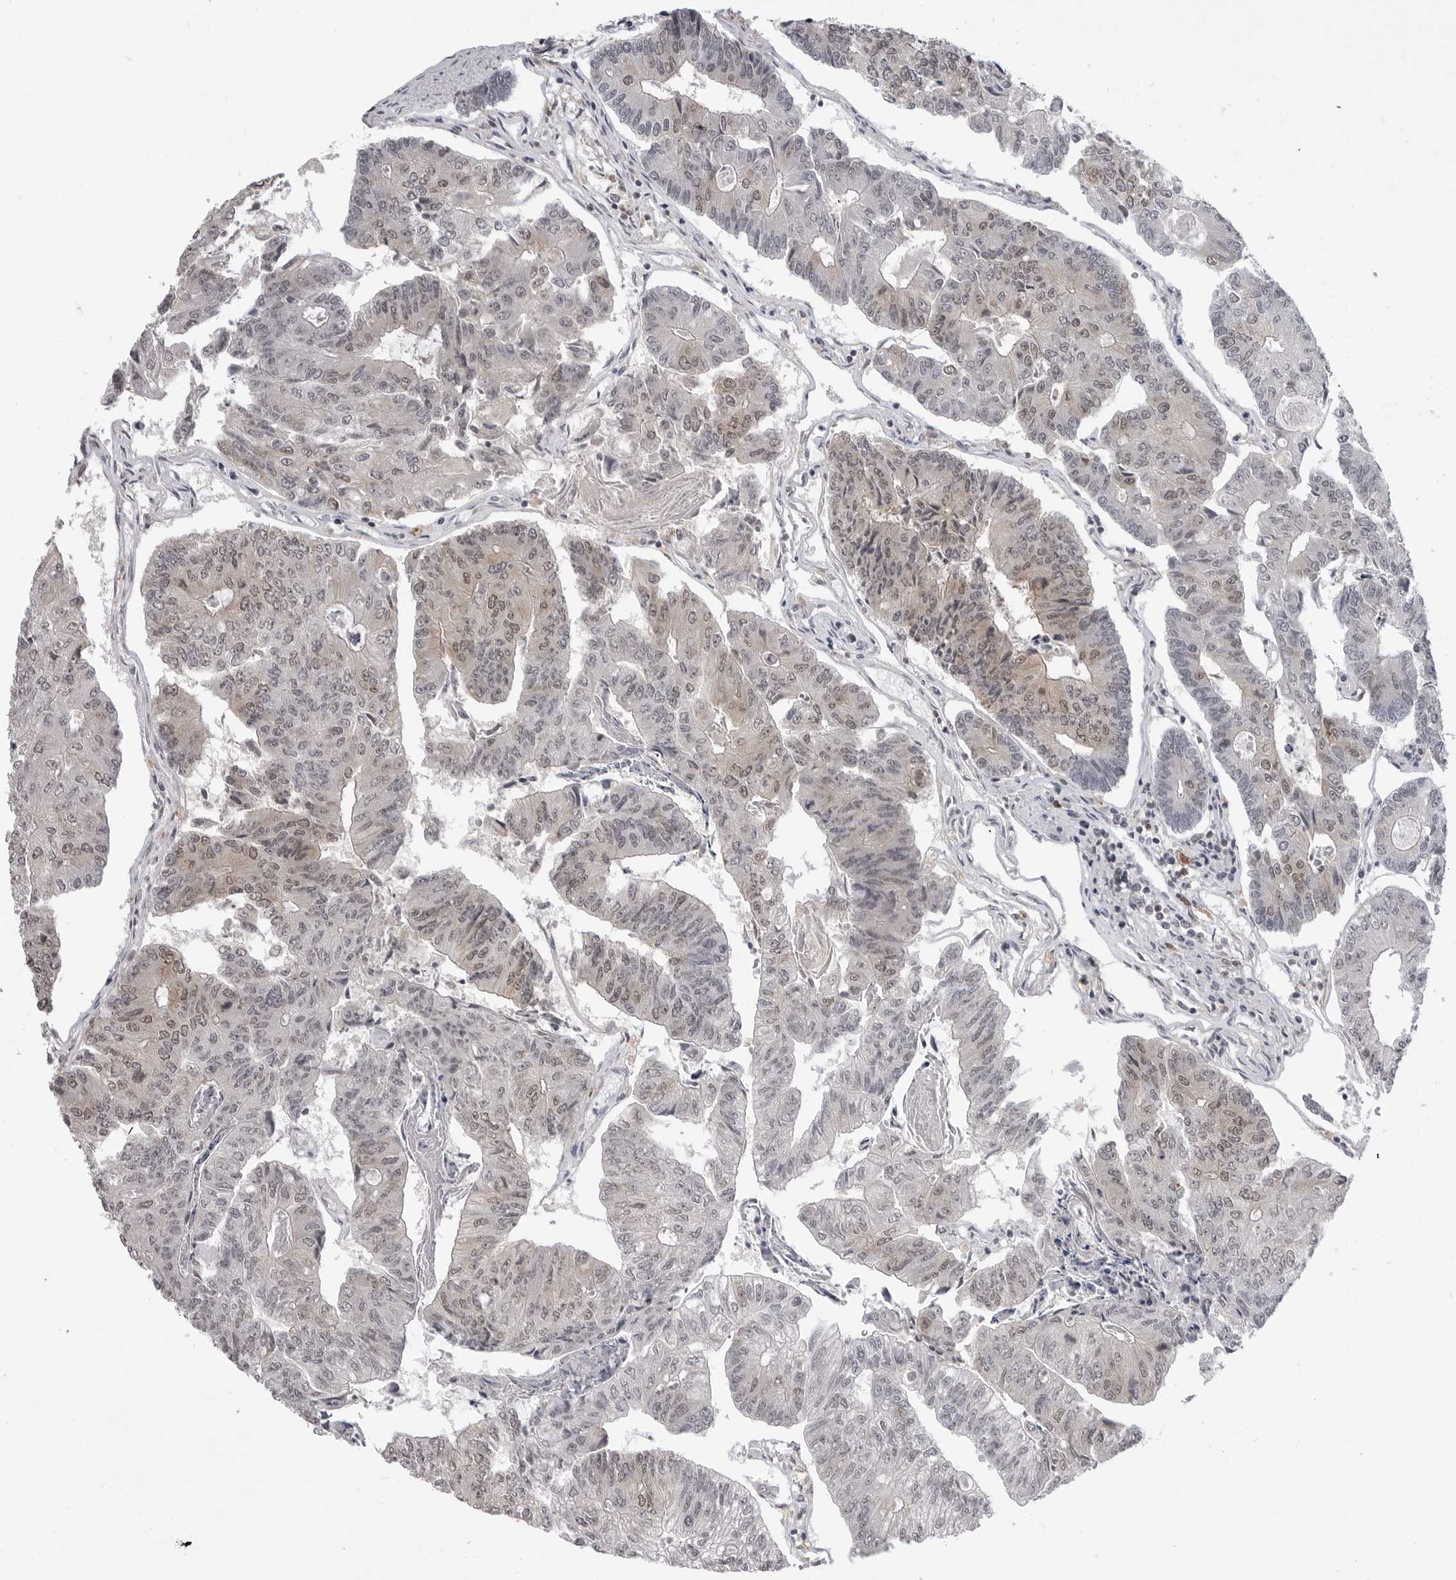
{"staining": {"intensity": "weak", "quantity": "<25%", "location": "cytoplasmic/membranous"}, "tissue": "colorectal cancer", "cell_type": "Tumor cells", "image_type": "cancer", "snomed": [{"axis": "morphology", "description": "Adenocarcinoma, NOS"}, {"axis": "topography", "description": "Colon"}], "caption": "Human colorectal cancer (adenocarcinoma) stained for a protein using immunohistochemistry (IHC) reveals no positivity in tumor cells.", "gene": "RRM1", "patient": {"sex": "female", "age": 67}}